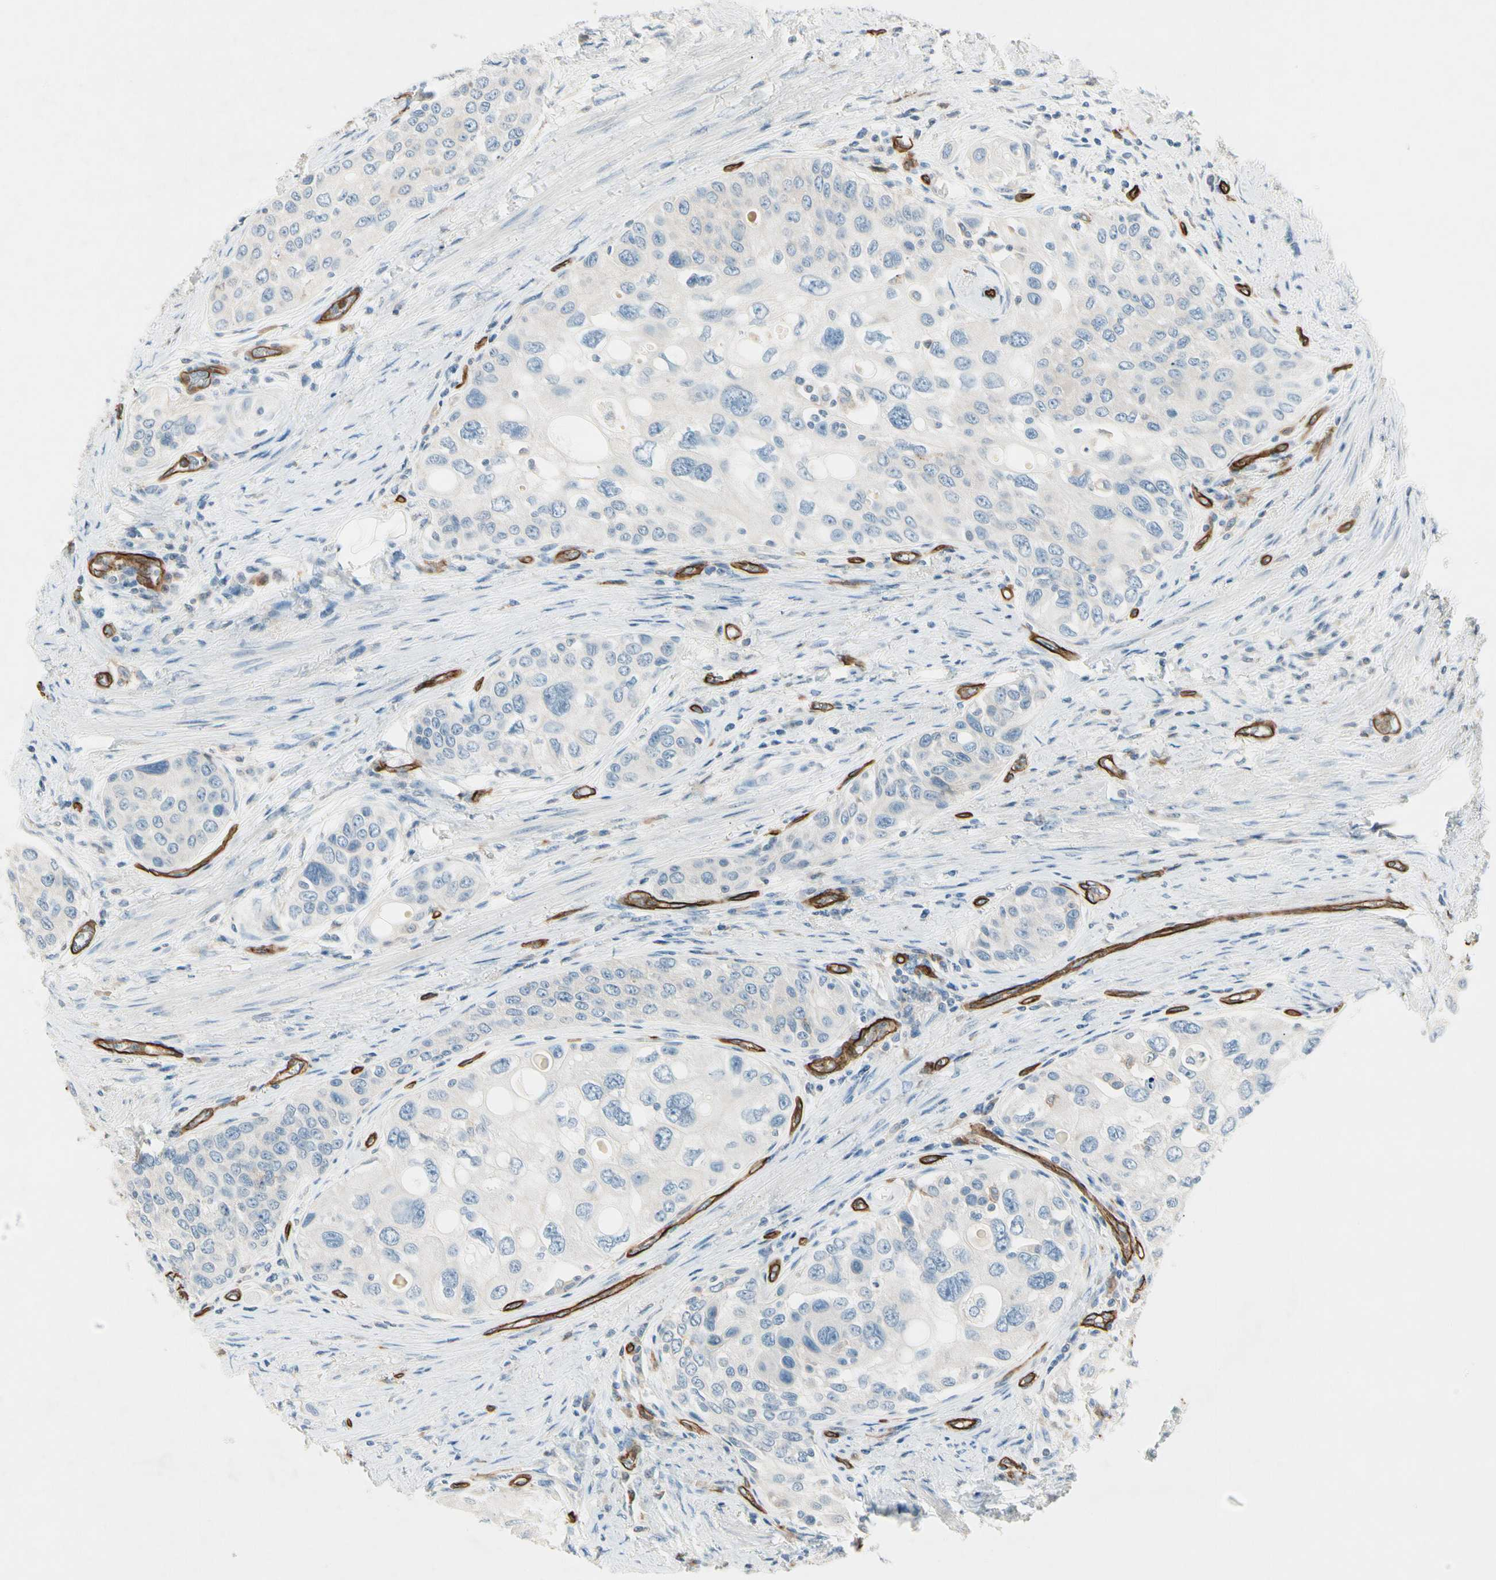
{"staining": {"intensity": "negative", "quantity": "none", "location": "none"}, "tissue": "urothelial cancer", "cell_type": "Tumor cells", "image_type": "cancer", "snomed": [{"axis": "morphology", "description": "Urothelial carcinoma, High grade"}, {"axis": "topography", "description": "Urinary bladder"}], "caption": "IHC of human high-grade urothelial carcinoma demonstrates no positivity in tumor cells.", "gene": "CD93", "patient": {"sex": "female", "age": 56}}